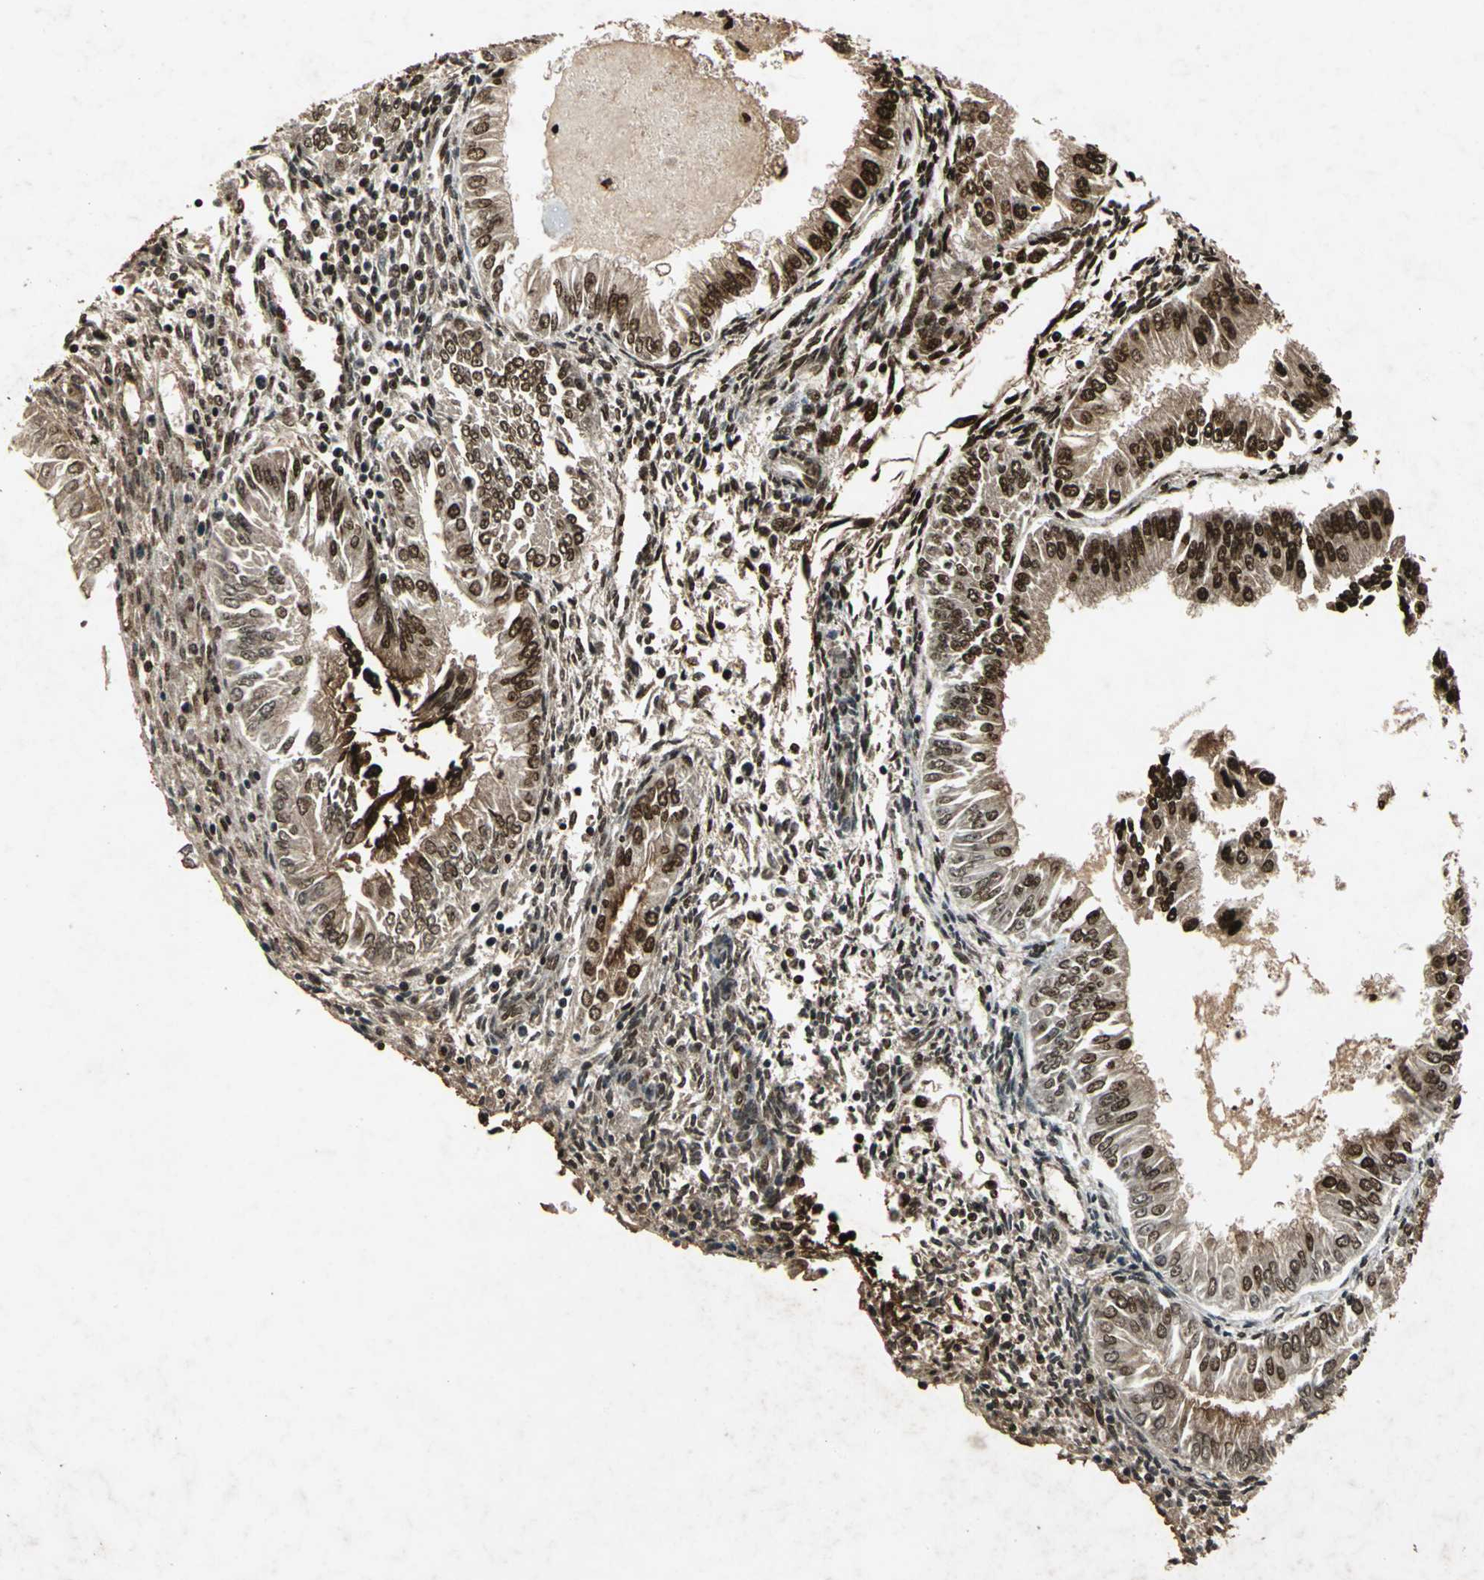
{"staining": {"intensity": "strong", "quantity": ">75%", "location": "cytoplasmic/membranous,nuclear"}, "tissue": "endometrial cancer", "cell_type": "Tumor cells", "image_type": "cancer", "snomed": [{"axis": "morphology", "description": "Adenocarcinoma, NOS"}, {"axis": "topography", "description": "Endometrium"}], "caption": "Brown immunohistochemical staining in human adenocarcinoma (endometrial) shows strong cytoplasmic/membranous and nuclear positivity in about >75% of tumor cells. (brown staining indicates protein expression, while blue staining denotes nuclei).", "gene": "ANP32A", "patient": {"sex": "female", "age": 53}}